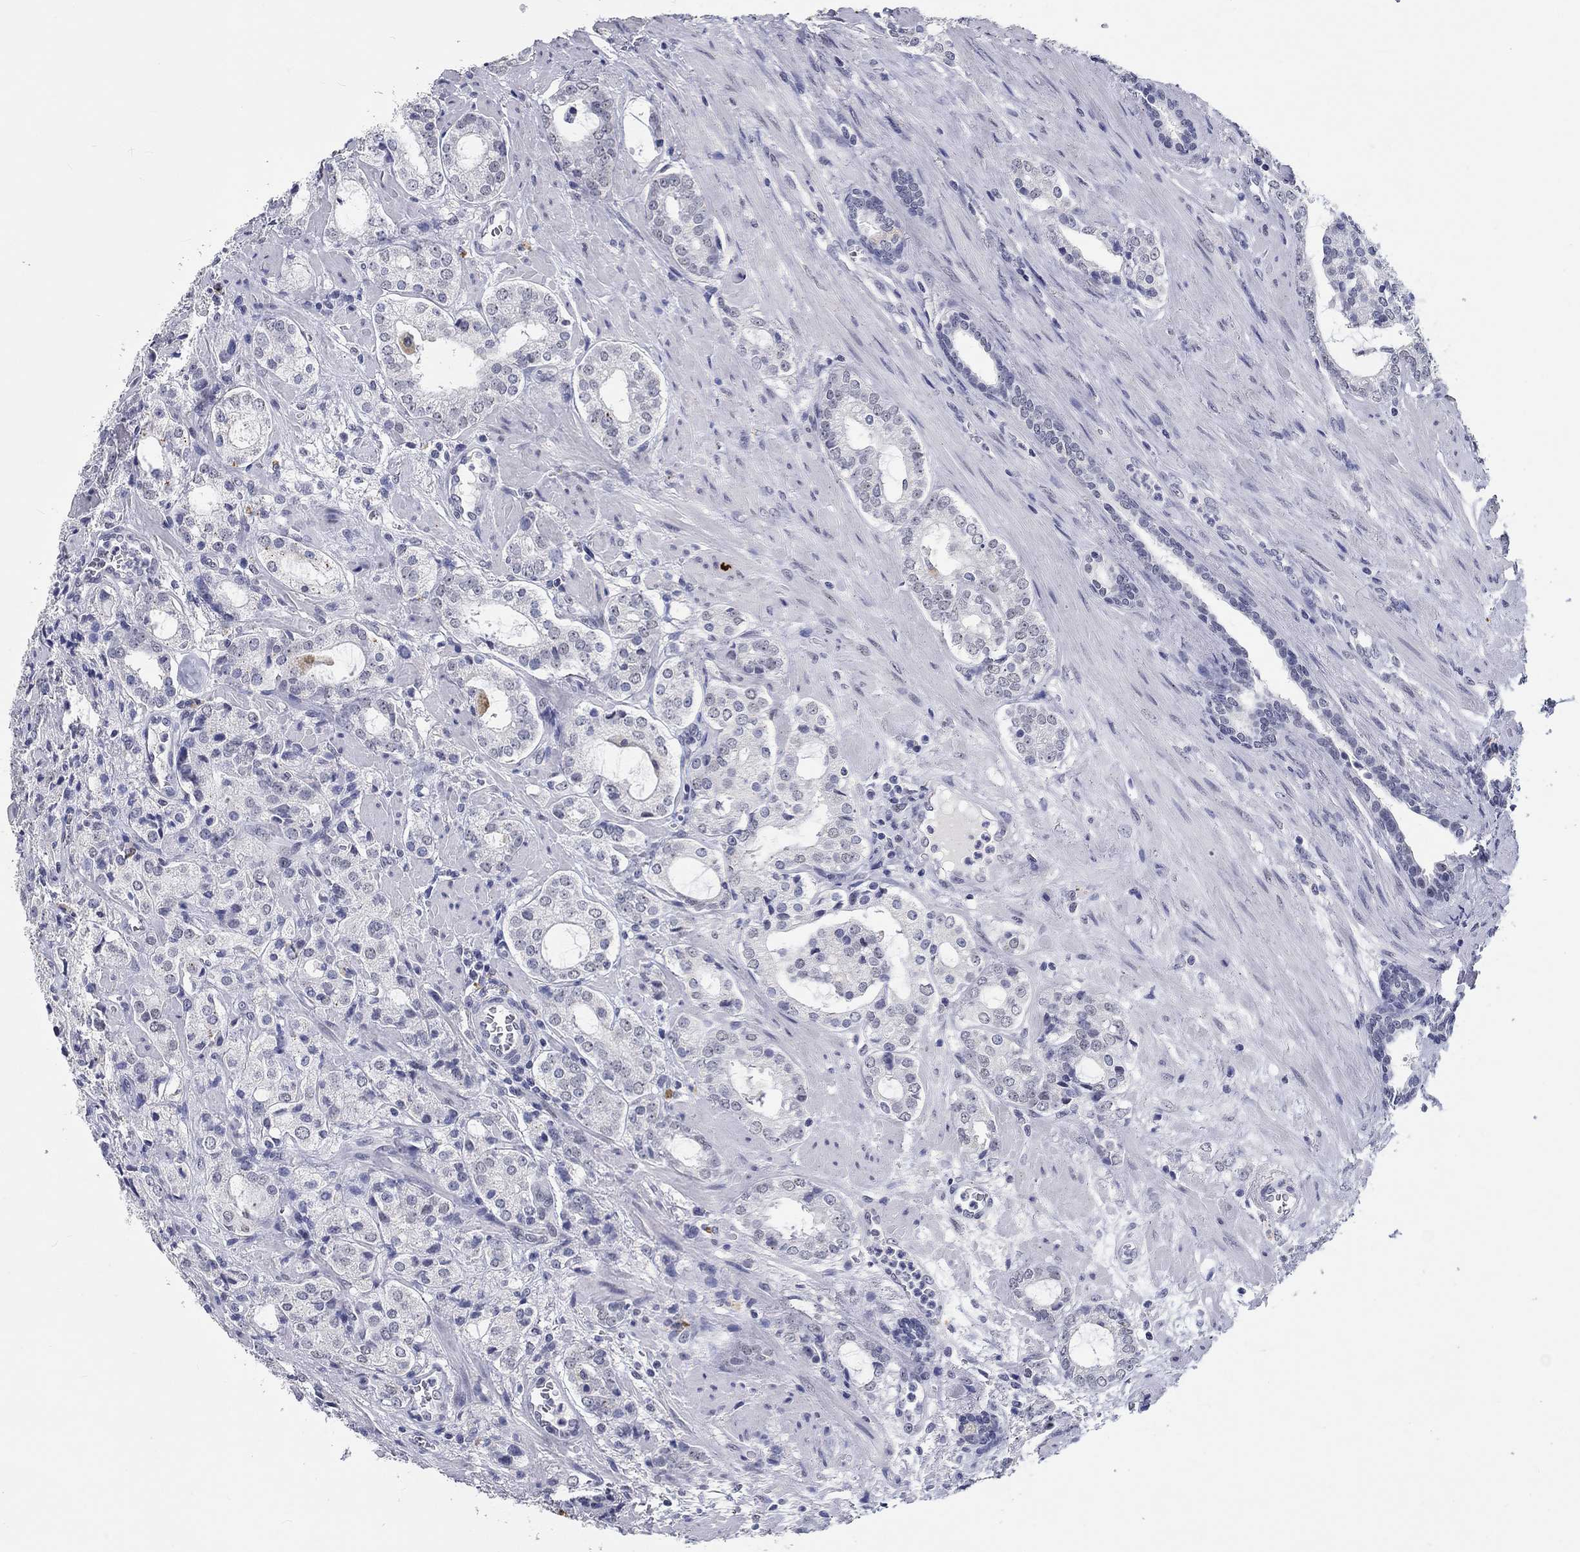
{"staining": {"intensity": "negative", "quantity": "none", "location": "none"}, "tissue": "prostate cancer", "cell_type": "Tumor cells", "image_type": "cancer", "snomed": [{"axis": "morphology", "description": "Adenocarcinoma, NOS"}, {"axis": "topography", "description": "Prostate"}], "caption": "Human prostate adenocarcinoma stained for a protein using immunohistochemistry reveals no positivity in tumor cells.", "gene": "GRIN1", "patient": {"sex": "male", "age": 66}}